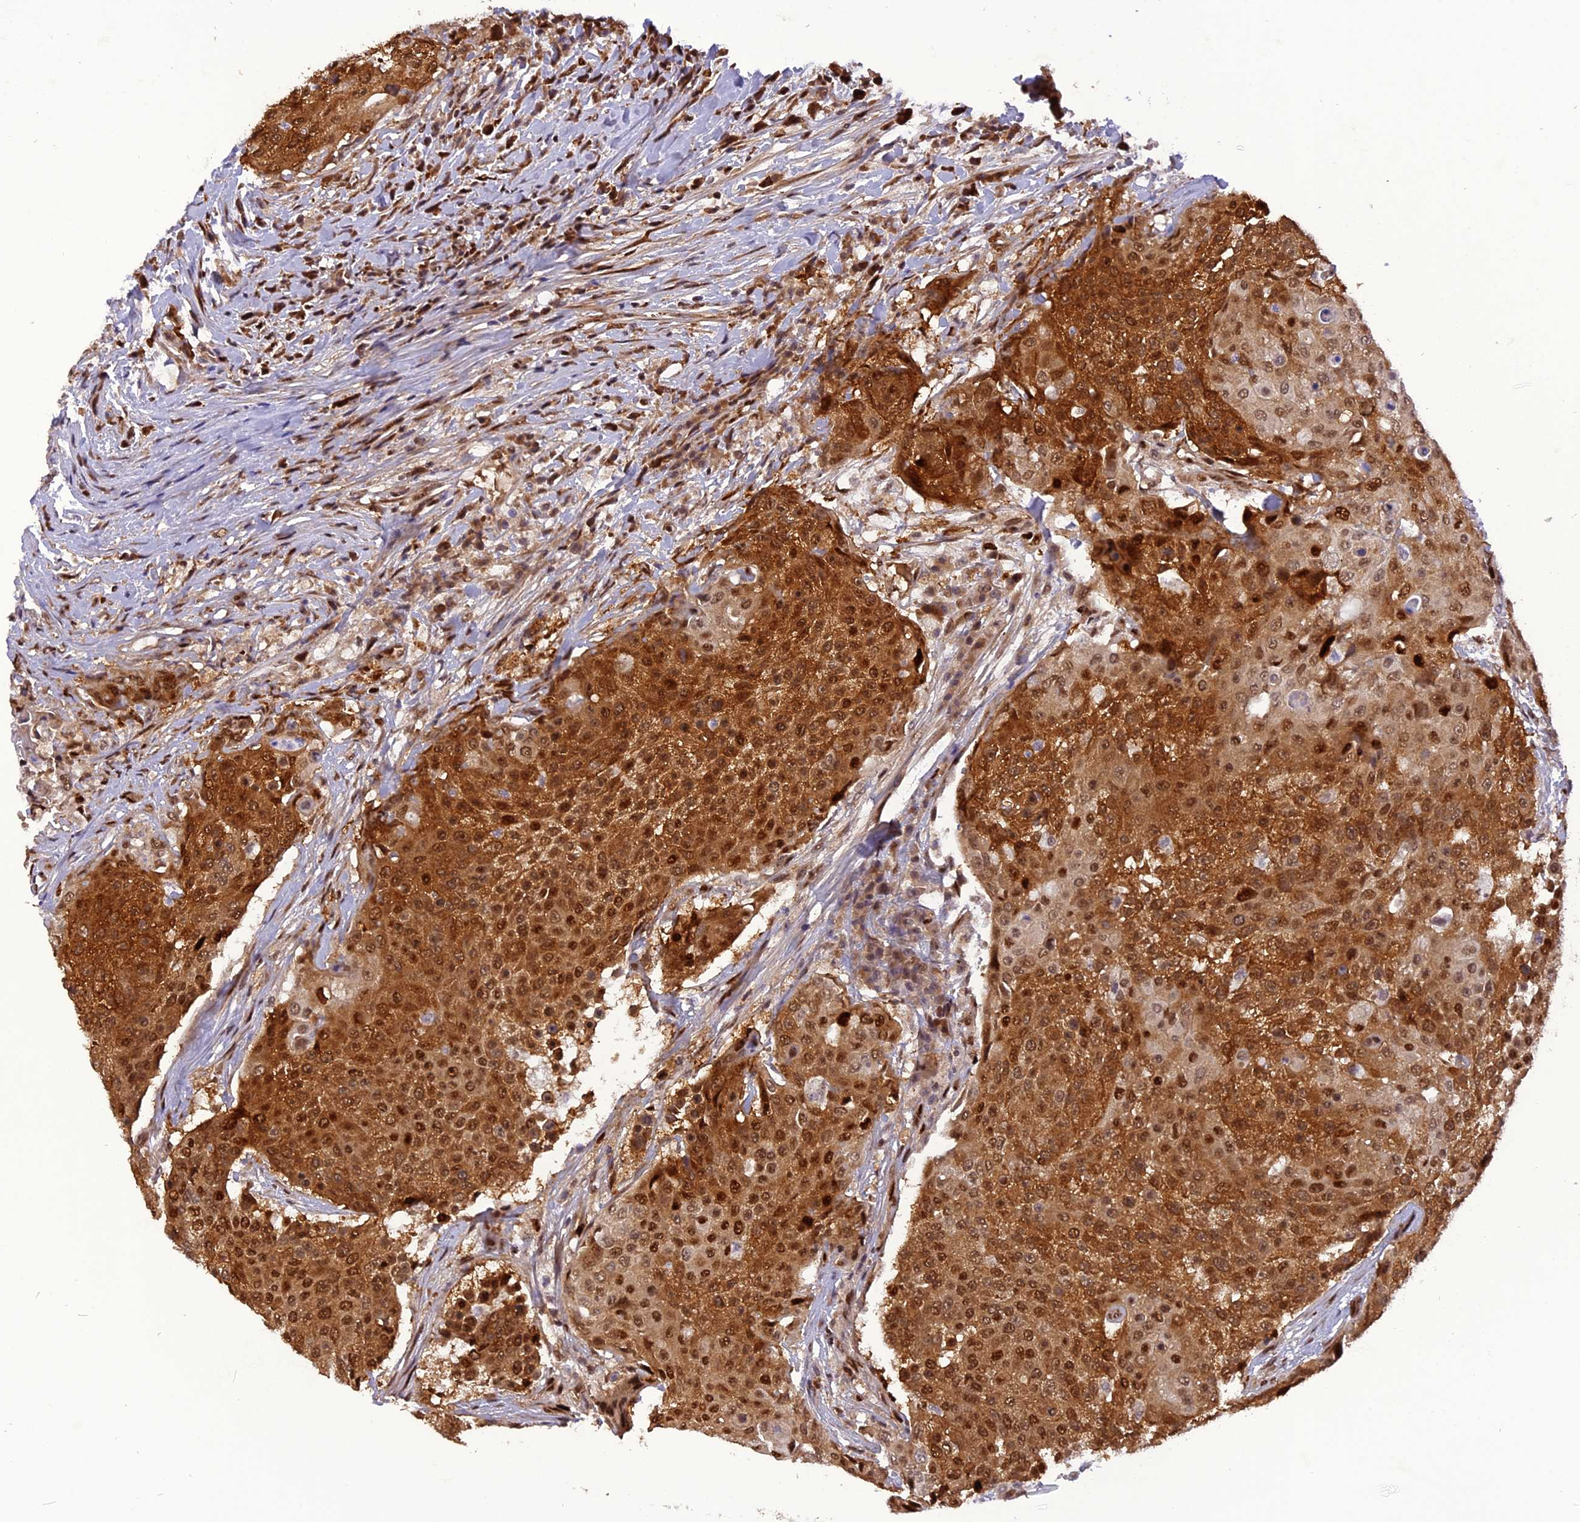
{"staining": {"intensity": "strong", "quantity": ">75%", "location": "cytoplasmic/membranous,nuclear"}, "tissue": "urothelial cancer", "cell_type": "Tumor cells", "image_type": "cancer", "snomed": [{"axis": "morphology", "description": "Urothelial carcinoma, High grade"}, {"axis": "topography", "description": "Urinary bladder"}], "caption": "Urothelial cancer stained with a brown dye shows strong cytoplasmic/membranous and nuclear positive positivity in approximately >75% of tumor cells.", "gene": "MICALL1", "patient": {"sex": "female", "age": 63}}